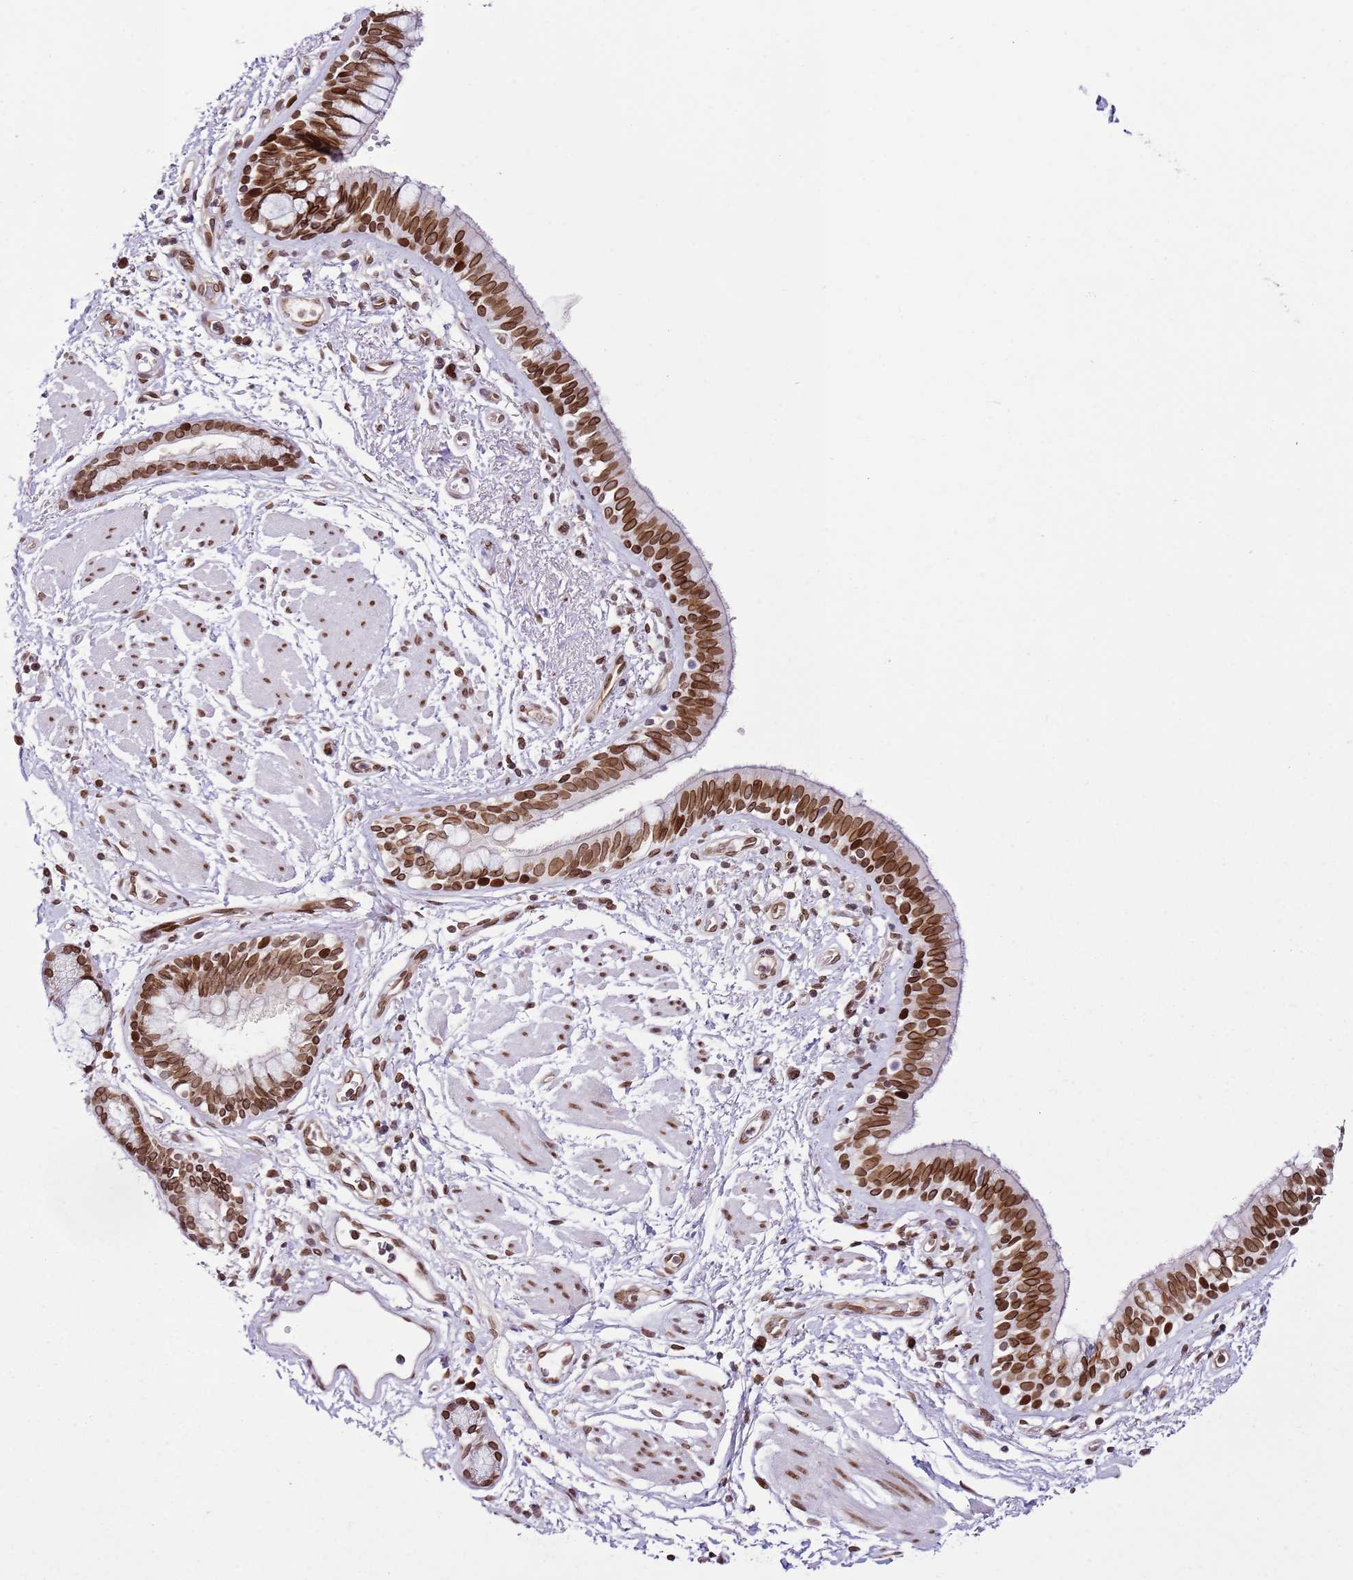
{"staining": {"intensity": "strong", "quantity": ">75%", "location": "cytoplasmic/membranous,nuclear"}, "tissue": "bronchus", "cell_type": "Respiratory epithelial cells", "image_type": "normal", "snomed": [{"axis": "morphology", "description": "Normal tissue, NOS"}, {"axis": "morphology", "description": "Neoplasm, uncertain whether benign or malignant"}, {"axis": "topography", "description": "Bronchus"}, {"axis": "topography", "description": "Lung"}], "caption": "This histopathology image displays benign bronchus stained with immunohistochemistry (IHC) to label a protein in brown. The cytoplasmic/membranous,nuclear of respiratory epithelial cells show strong positivity for the protein. Nuclei are counter-stained blue.", "gene": "POU6F1", "patient": {"sex": "male", "age": 55}}